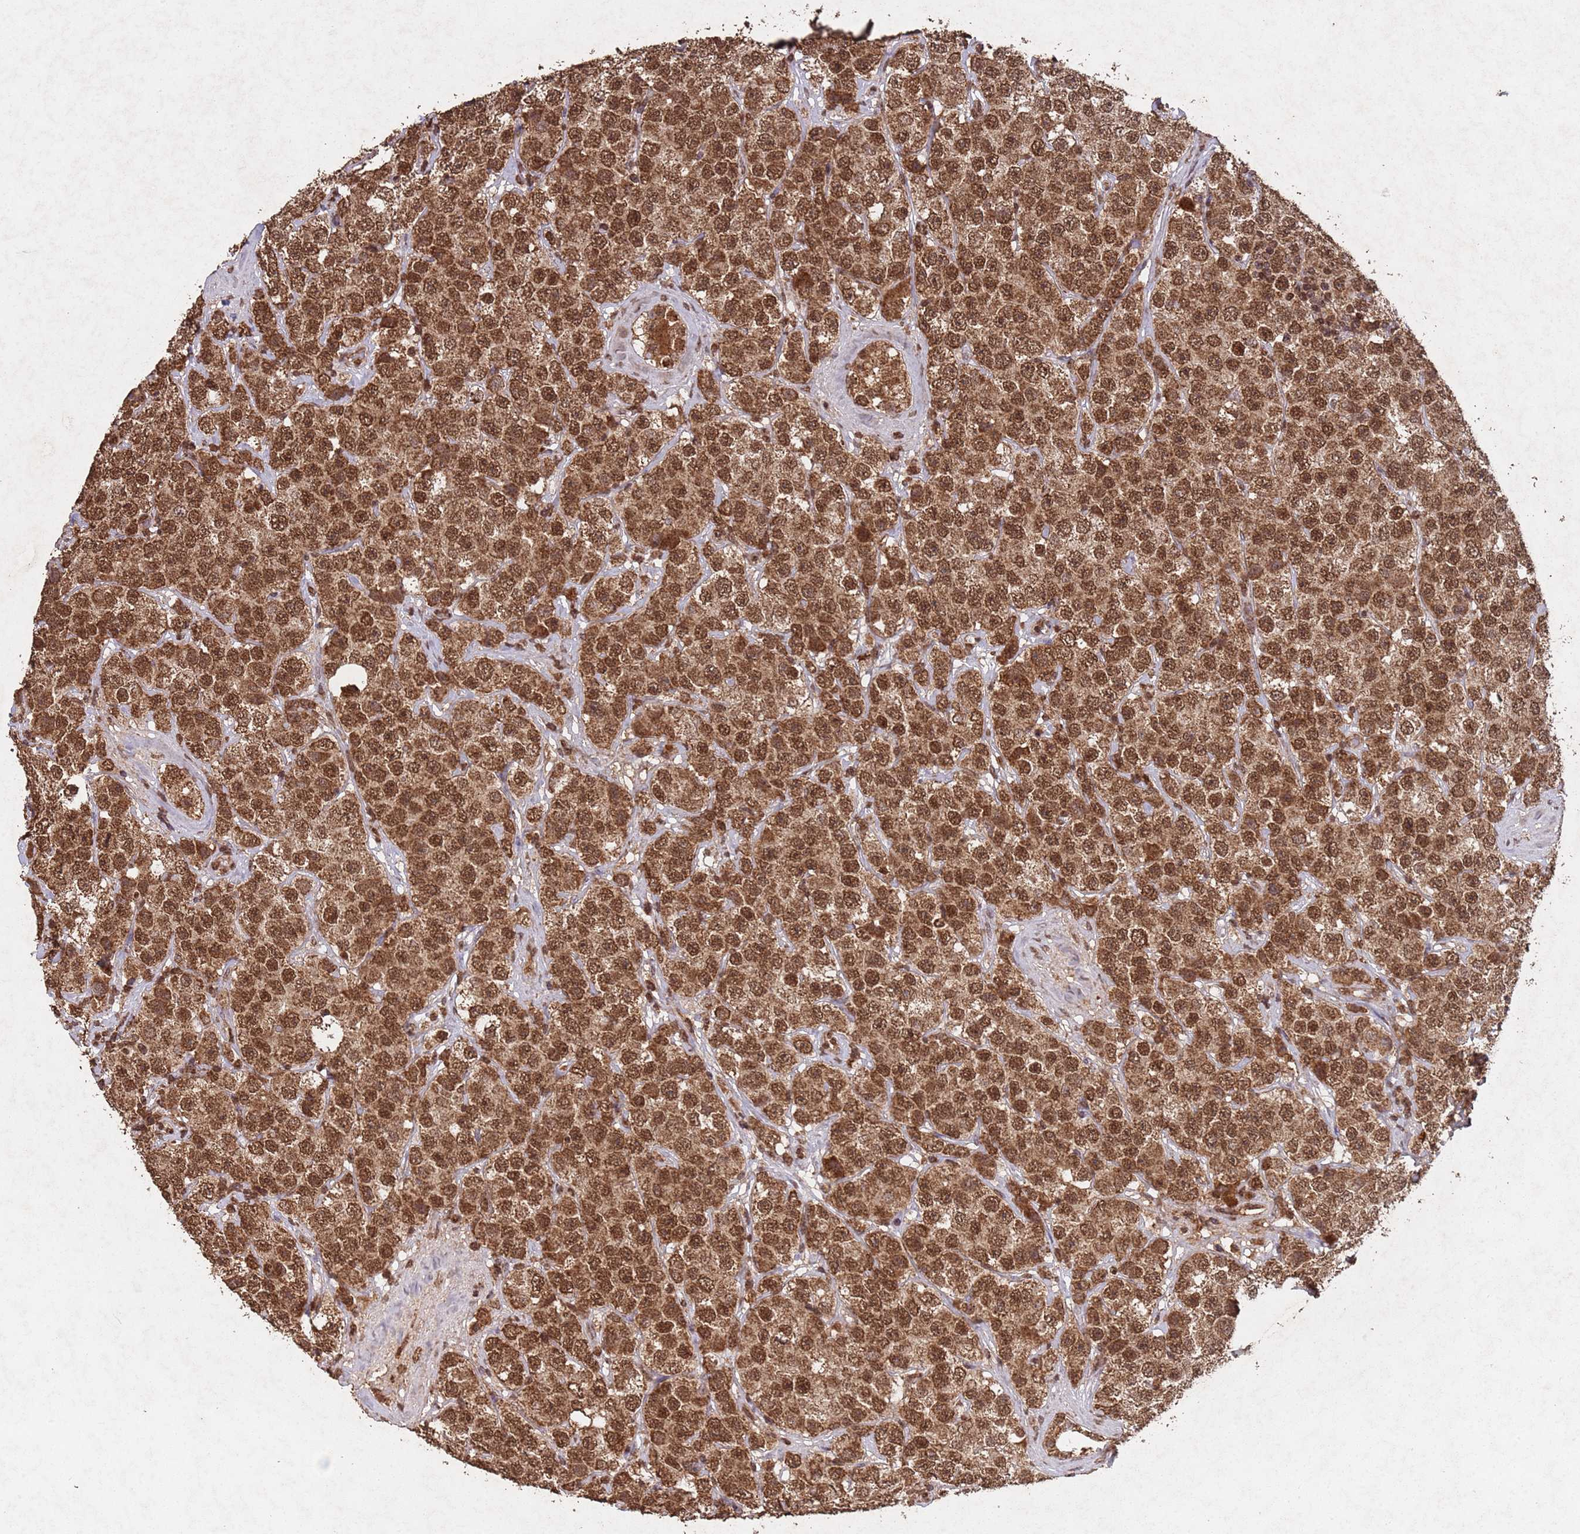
{"staining": {"intensity": "strong", "quantity": ">75%", "location": "cytoplasmic/membranous,nuclear"}, "tissue": "testis cancer", "cell_type": "Tumor cells", "image_type": "cancer", "snomed": [{"axis": "morphology", "description": "Seminoma, NOS"}, {"axis": "topography", "description": "Testis"}], "caption": "Testis cancer (seminoma) was stained to show a protein in brown. There is high levels of strong cytoplasmic/membranous and nuclear positivity in about >75% of tumor cells. The protein is stained brown, and the nuclei are stained in blue (DAB IHC with brightfield microscopy, high magnification).", "gene": "HDAC10", "patient": {"sex": "male", "age": 28}}